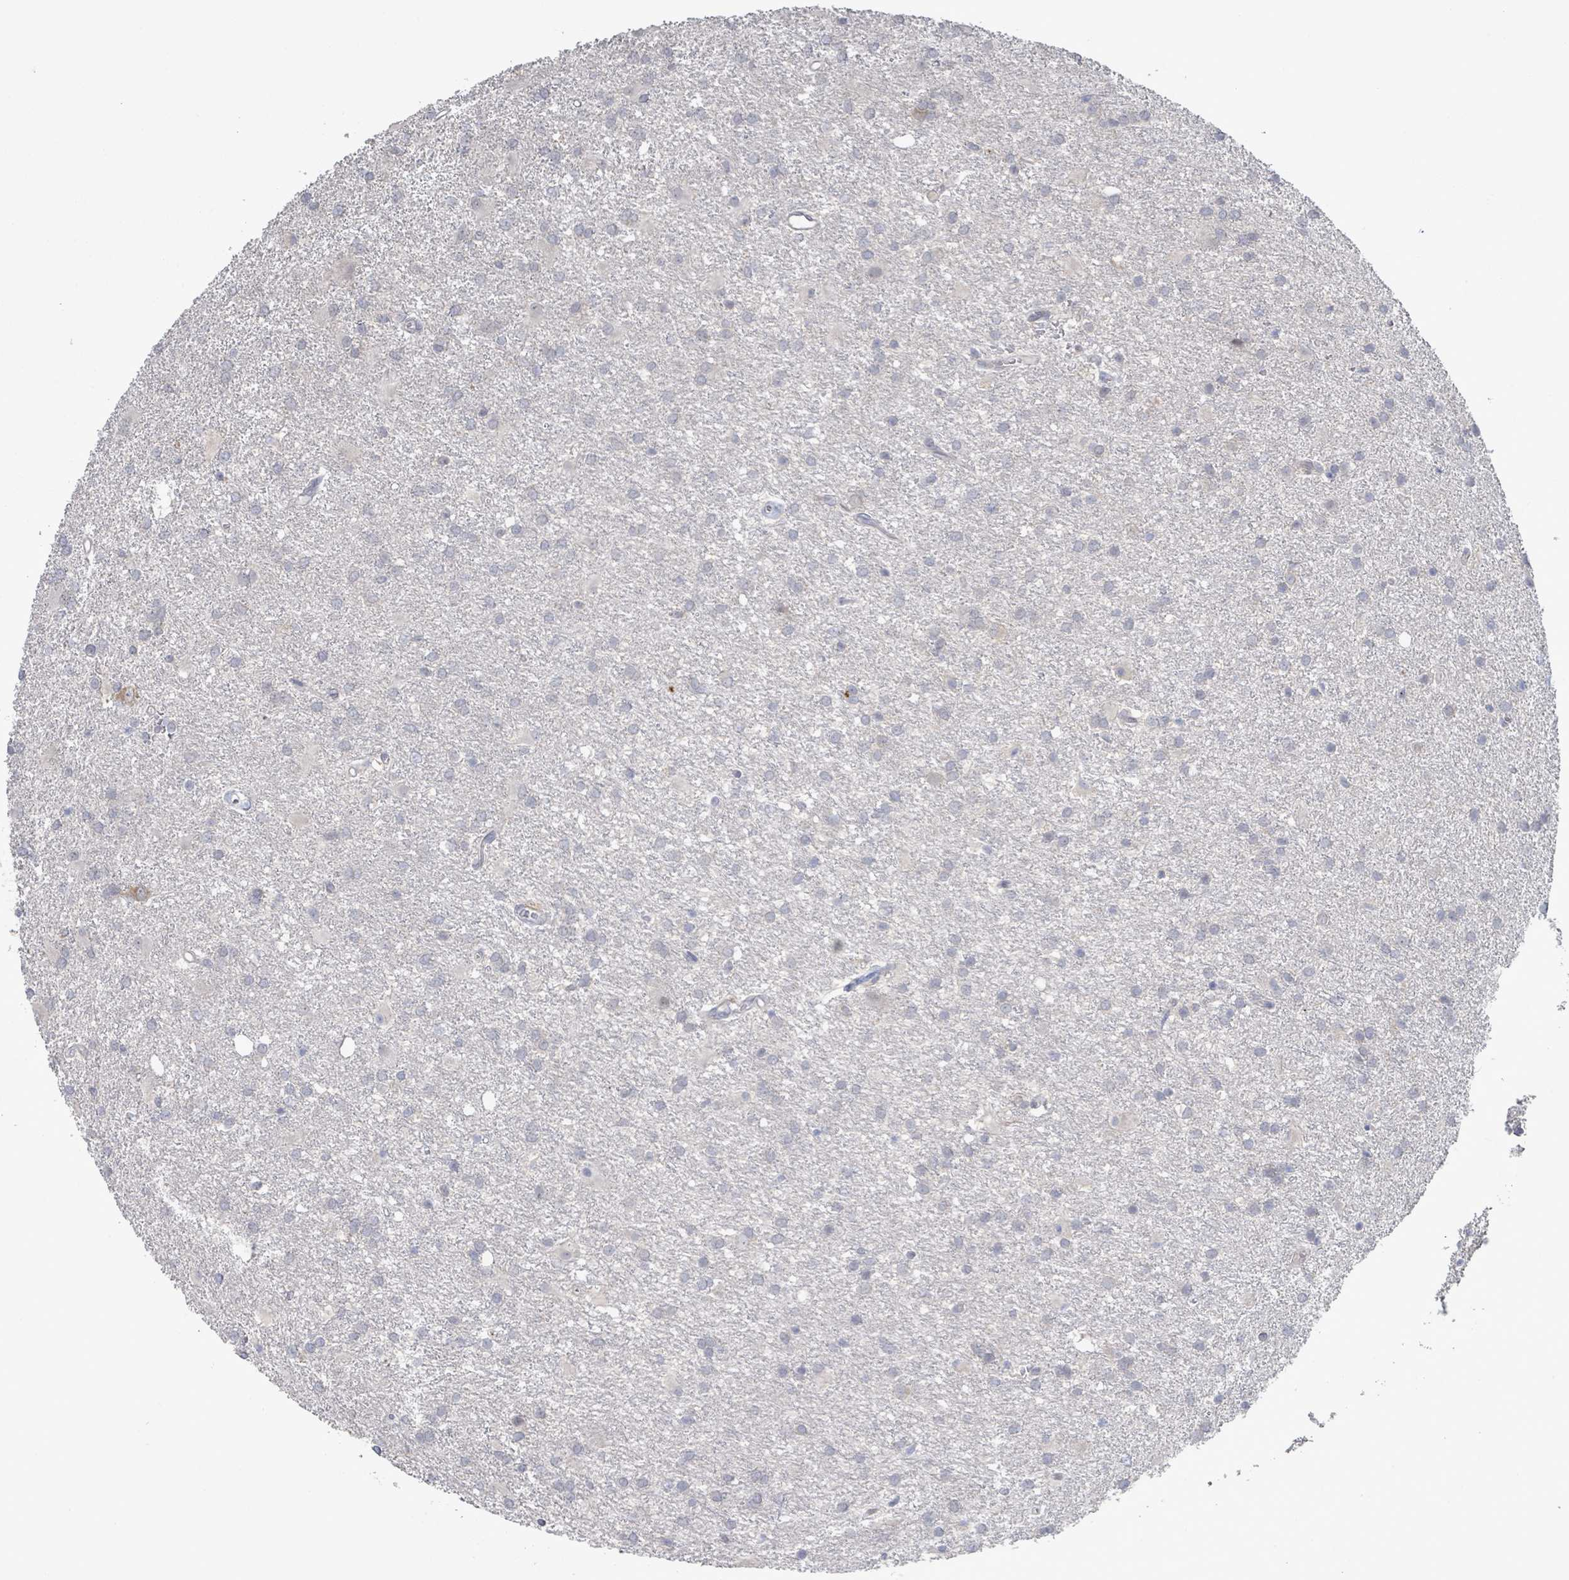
{"staining": {"intensity": "negative", "quantity": "none", "location": "none"}, "tissue": "glioma", "cell_type": "Tumor cells", "image_type": "cancer", "snomed": [{"axis": "morphology", "description": "Glioma, malignant, High grade"}, {"axis": "topography", "description": "Brain"}], "caption": "This is a image of IHC staining of malignant high-grade glioma, which shows no staining in tumor cells.", "gene": "SLIT3", "patient": {"sex": "female", "age": 50}}